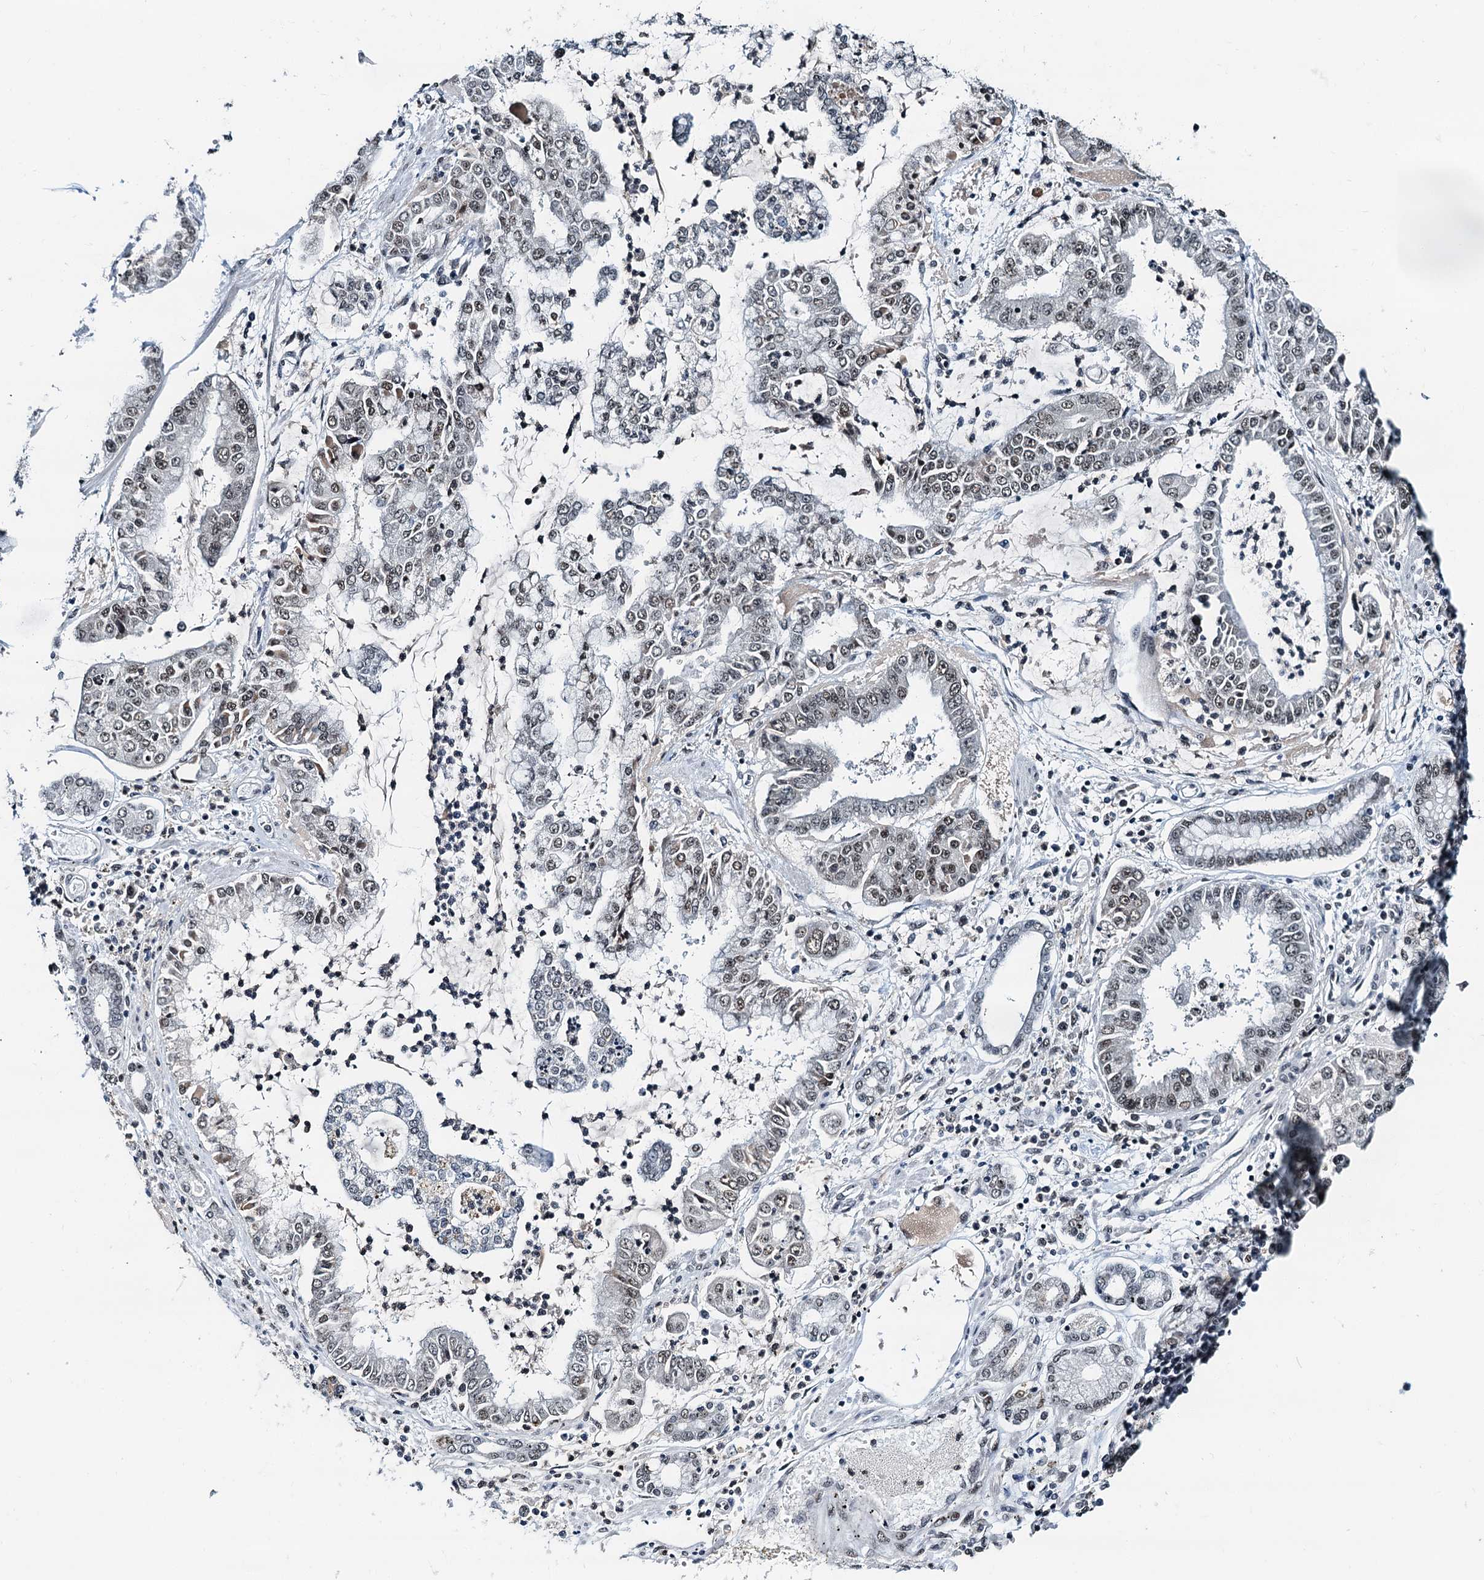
{"staining": {"intensity": "weak", "quantity": ">75%", "location": "nuclear"}, "tissue": "stomach cancer", "cell_type": "Tumor cells", "image_type": "cancer", "snomed": [{"axis": "morphology", "description": "Adenocarcinoma, NOS"}, {"axis": "topography", "description": "Stomach"}], "caption": "Weak nuclear protein staining is present in approximately >75% of tumor cells in stomach cancer. (DAB (3,3'-diaminobenzidine) IHC with brightfield microscopy, high magnification).", "gene": "SNRPD1", "patient": {"sex": "male", "age": 76}}